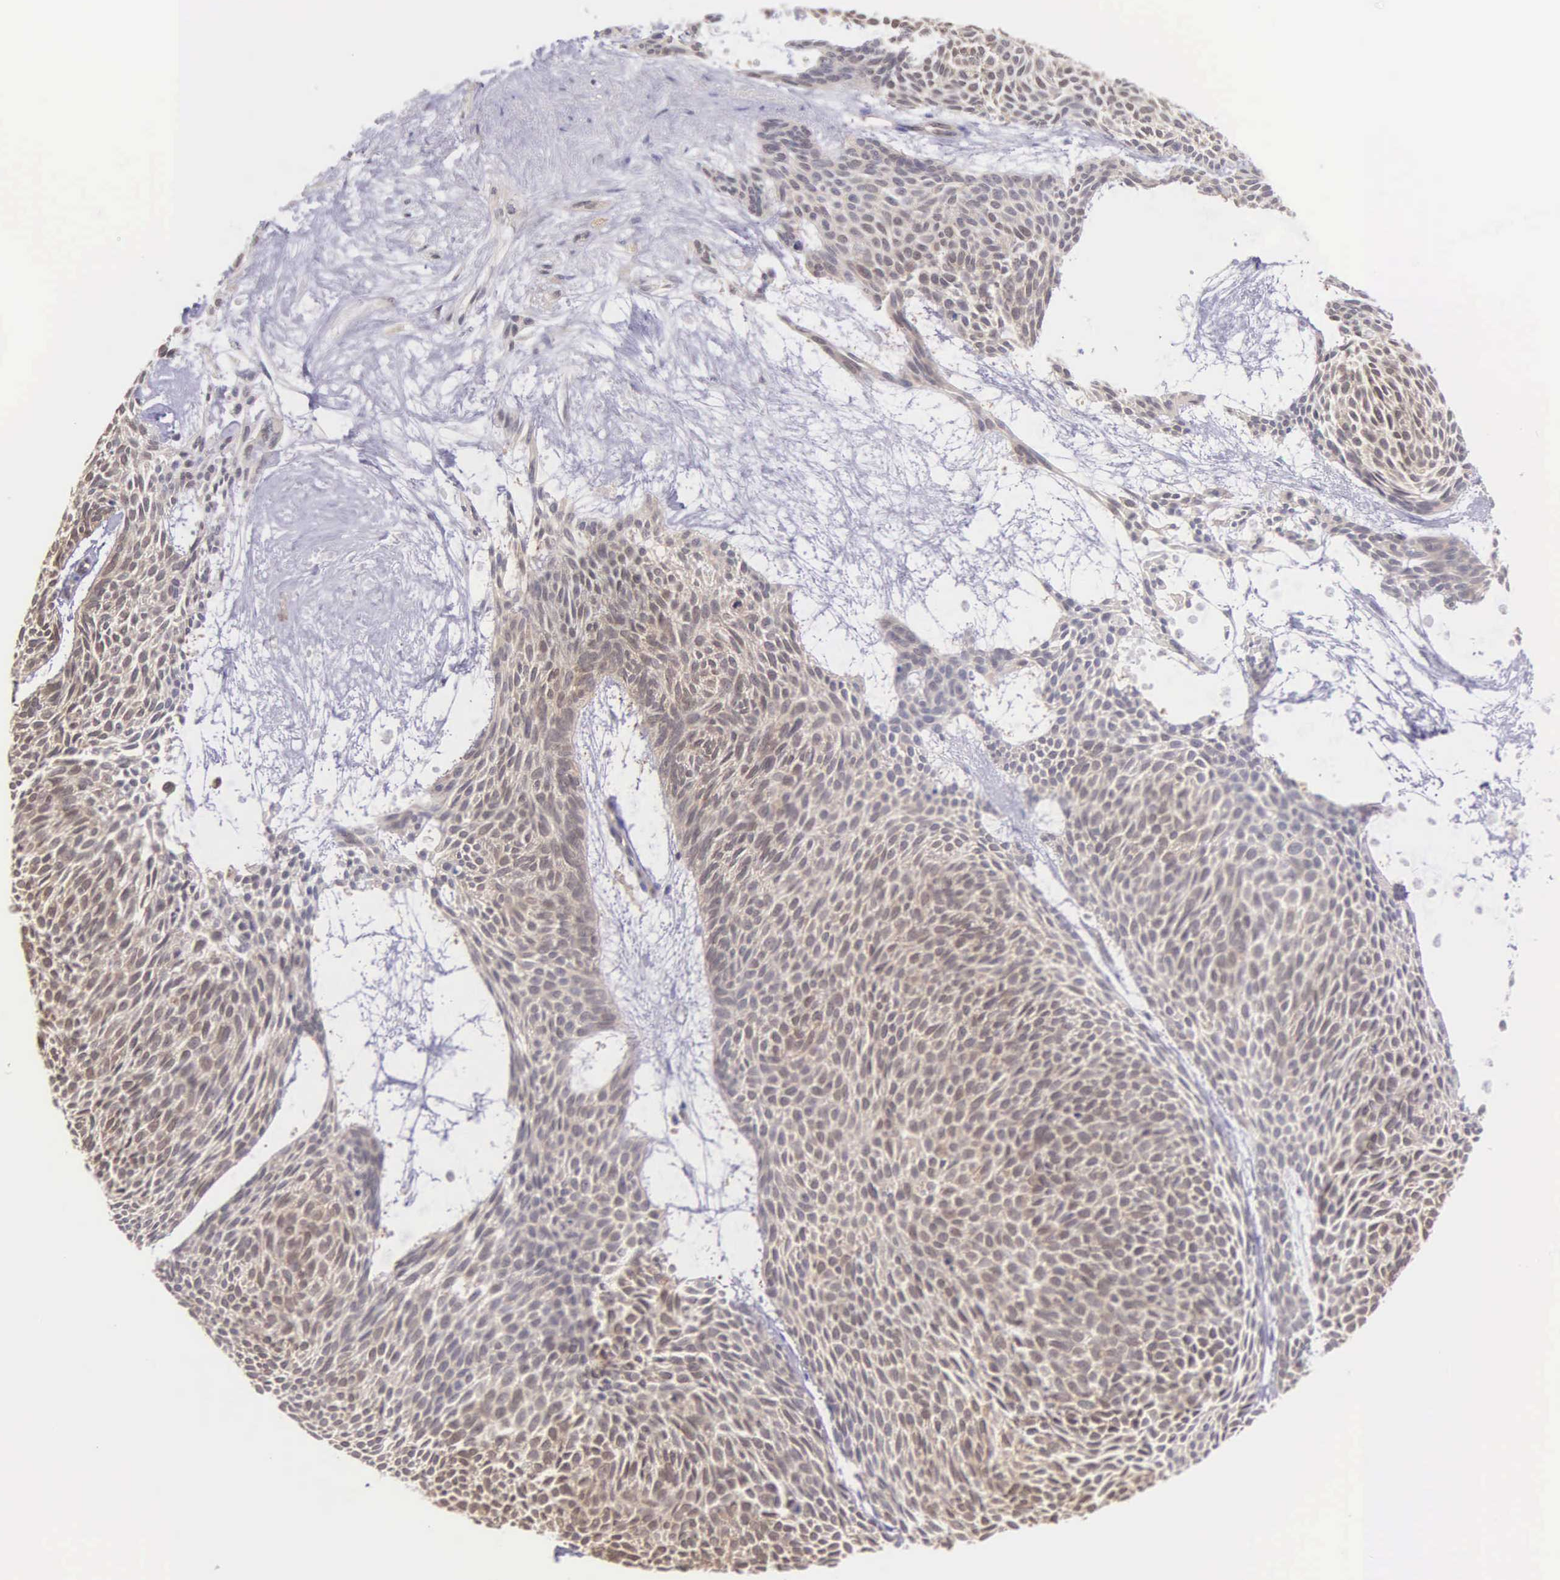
{"staining": {"intensity": "moderate", "quantity": "25%-75%", "location": "cytoplasmic/membranous"}, "tissue": "skin cancer", "cell_type": "Tumor cells", "image_type": "cancer", "snomed": [{"axis": "morphology", "description": "Basal cell carcinoma"}, {"axis": "topography", "description": "Skin"}], "caption": "An image of human skin cancer (basal cell carcinoma) stained for a protein reveals moderate cytoplasmic/membranous brown staining in tumor cells.", "gene": "BID", "patient": {"sex": "male", "age": 84}}